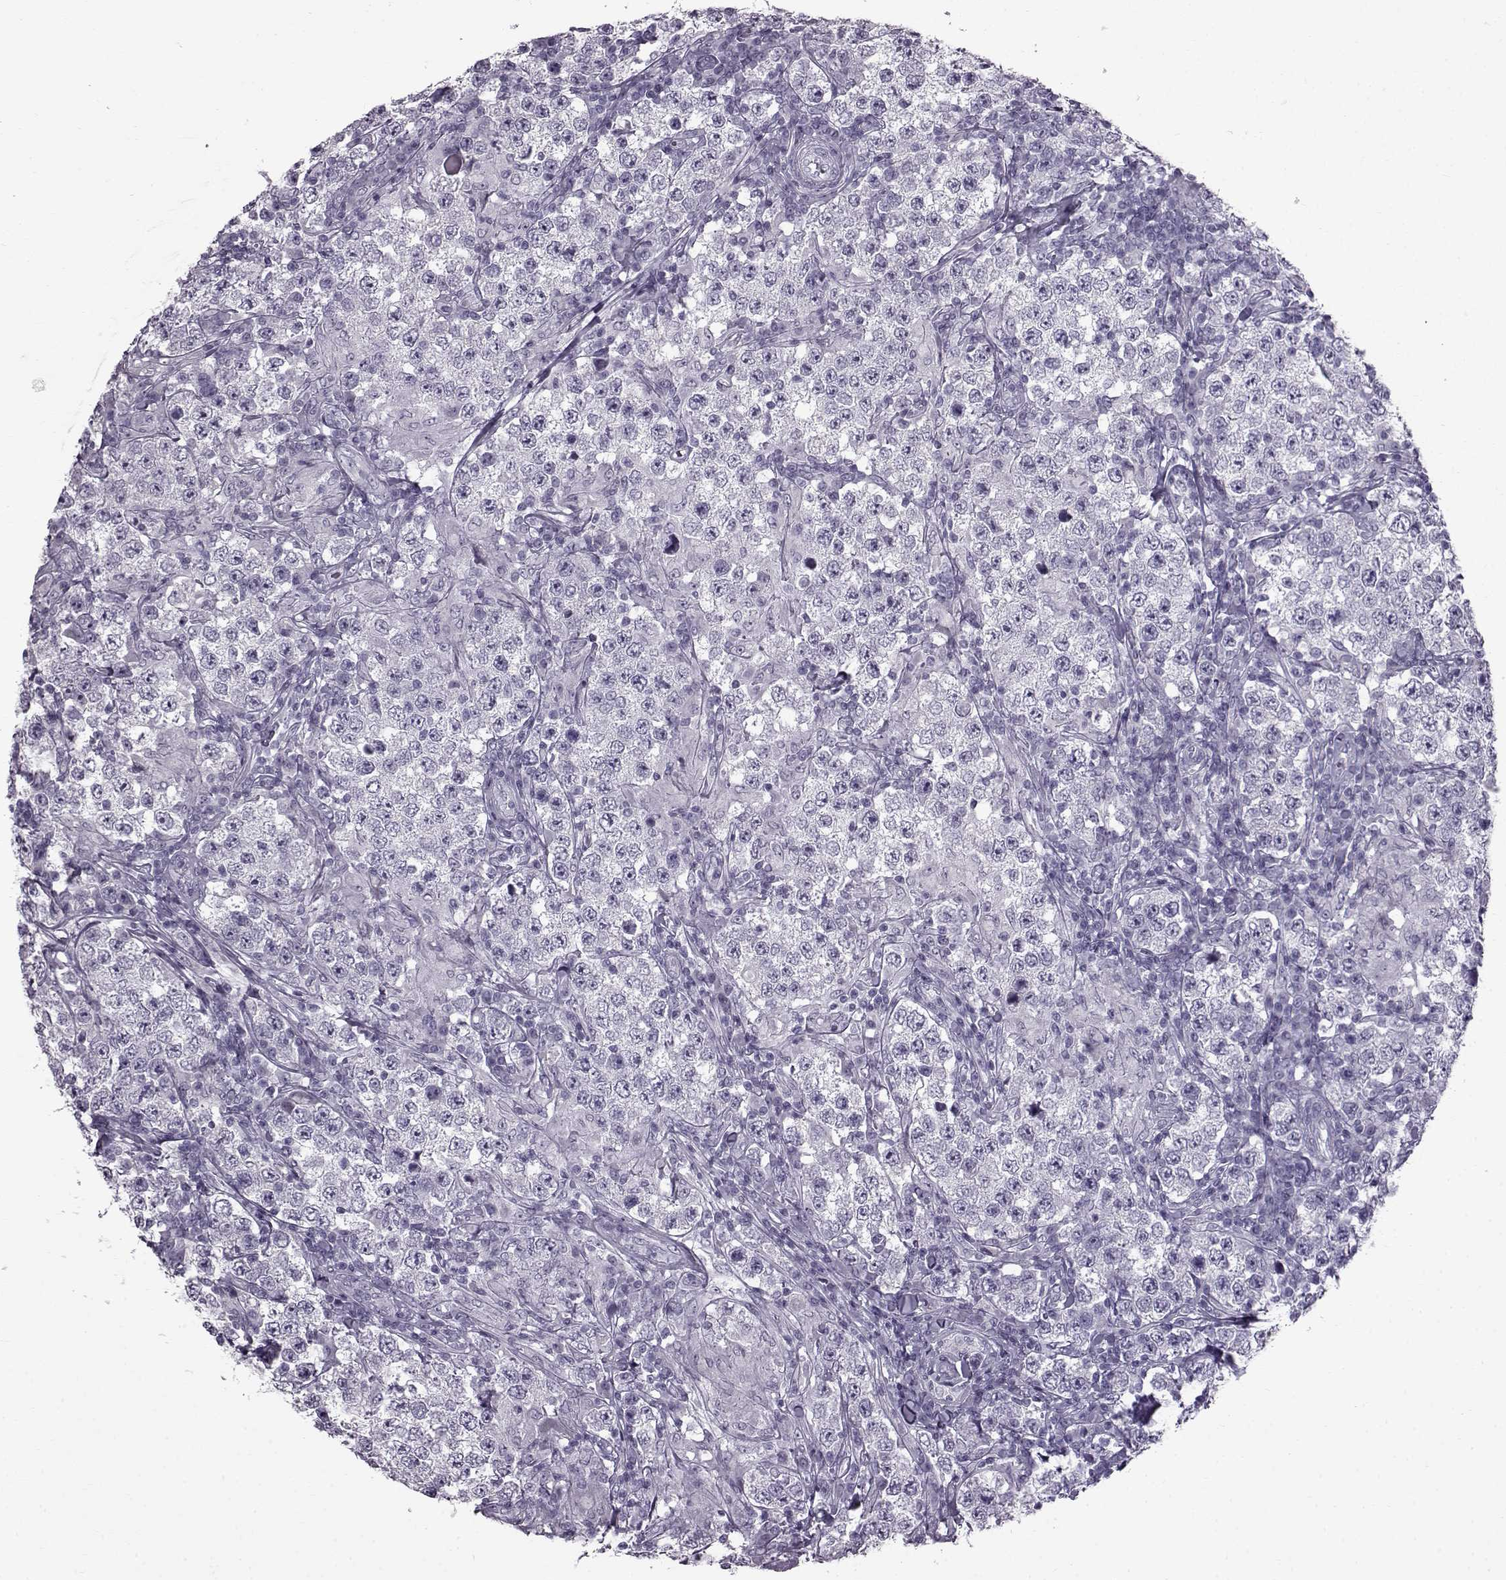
{"staining": {"intensity": "negative", "quantity": "none", "location": "none"}, "tissue": "testis cancer", "cell_type": "Tumor cells", "image_type": "cancer", "snomed": [{"axis": "morphology", "description": "Seminoma, NOS"}, {"axis": "morphology", "description": "Carcinoma, Embryonal, NOS"}, {"axis": "topography", "description": "Testis"}], "caption": "IHC of testis cancer (embryonal carcinoma) displays no staining in tumor cells.", "gene": "SLC28A2", "patient": {"sex": "male", "age": 41}}